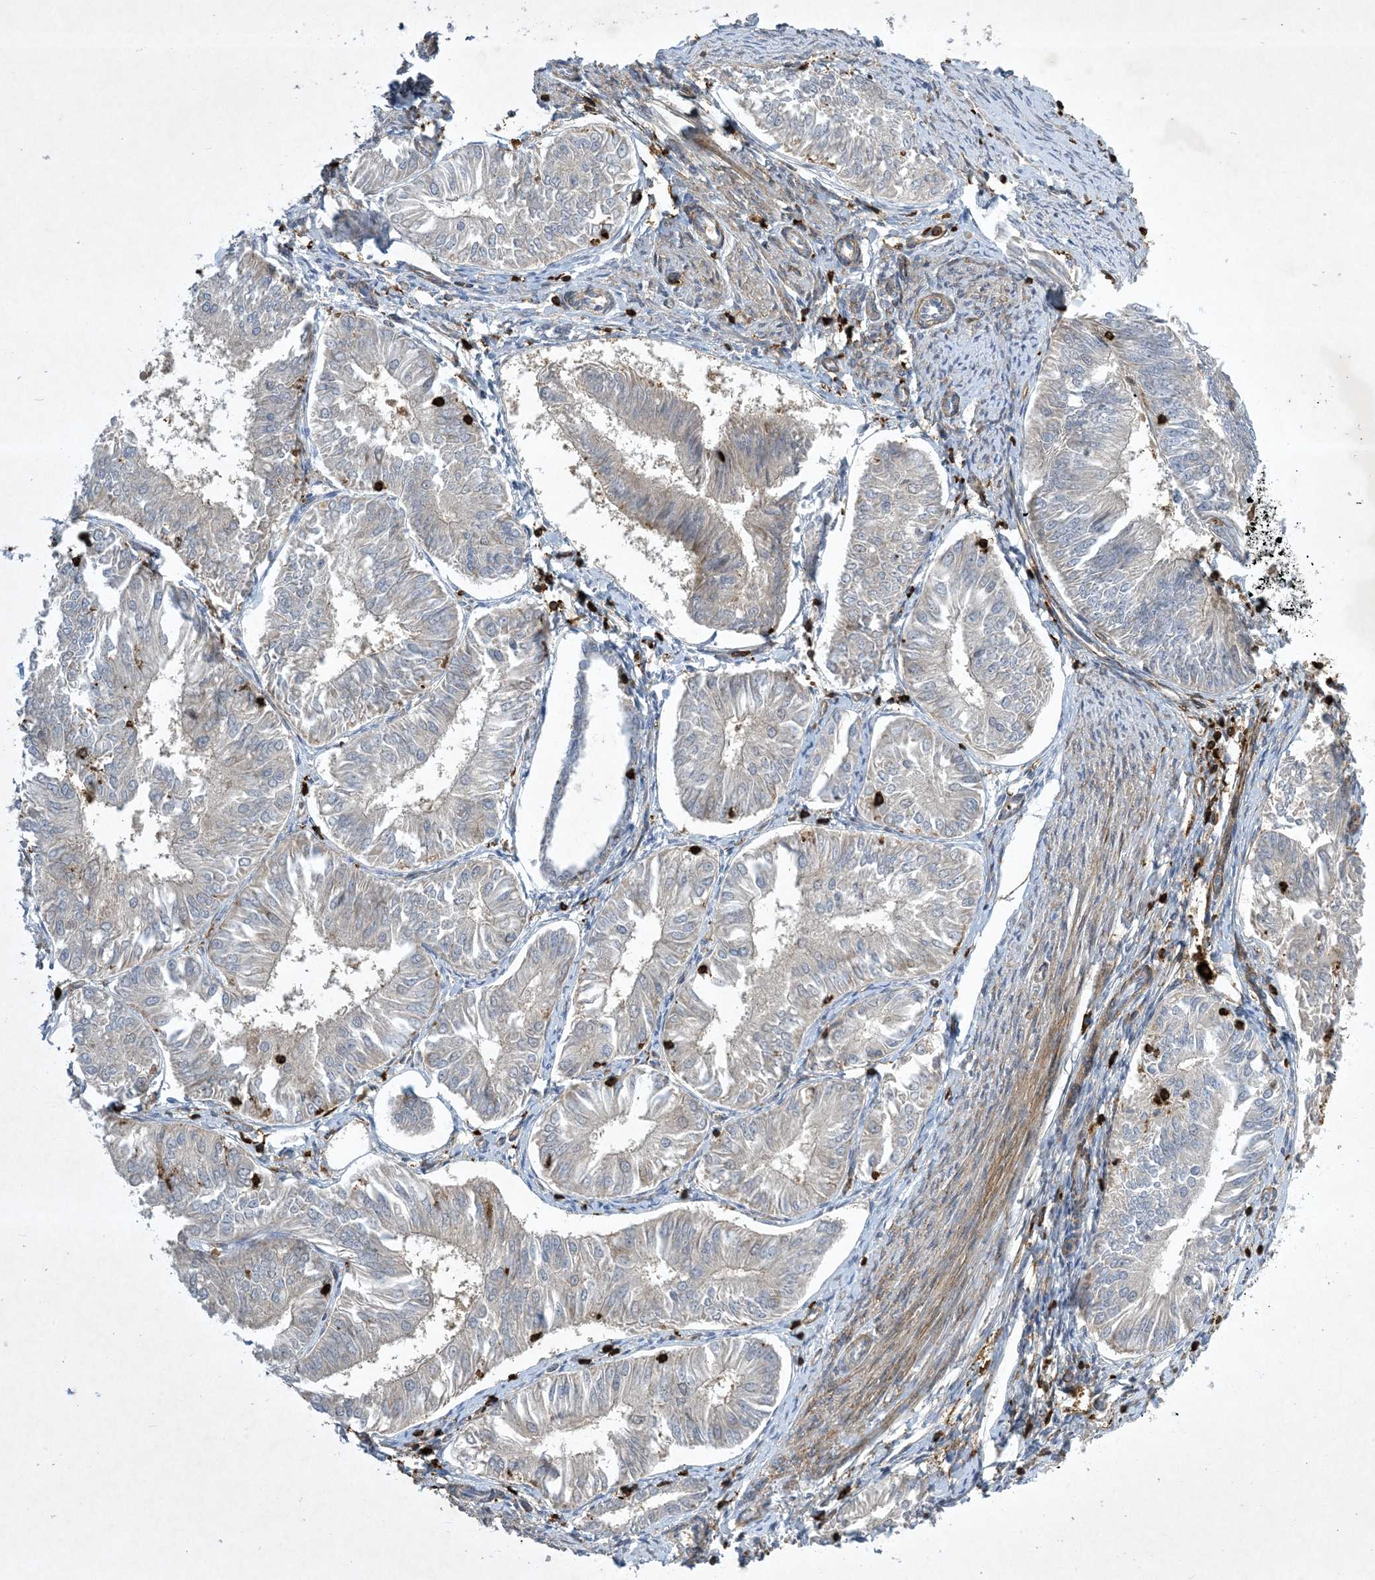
{"staining": {"intensity": "negative", "quantity": "none", "location": "none"}, "tissue": "endometrial cancer", "cell_type": "Tumor cells", "image_type": "cancer", "snomed": [{"axis": "morphology", "description": "Adenocarcinoma, NOS"}, {"axis": "topography", "description": "Endometrium"}], "caption": "The immunohistochemistry (IHC) histopathology image has no significant positivity in tumor cells of adenocarcinoma (endometrial) tissue.", "gene": "AK9", "patient": {"sex": "female", "age": 58}}